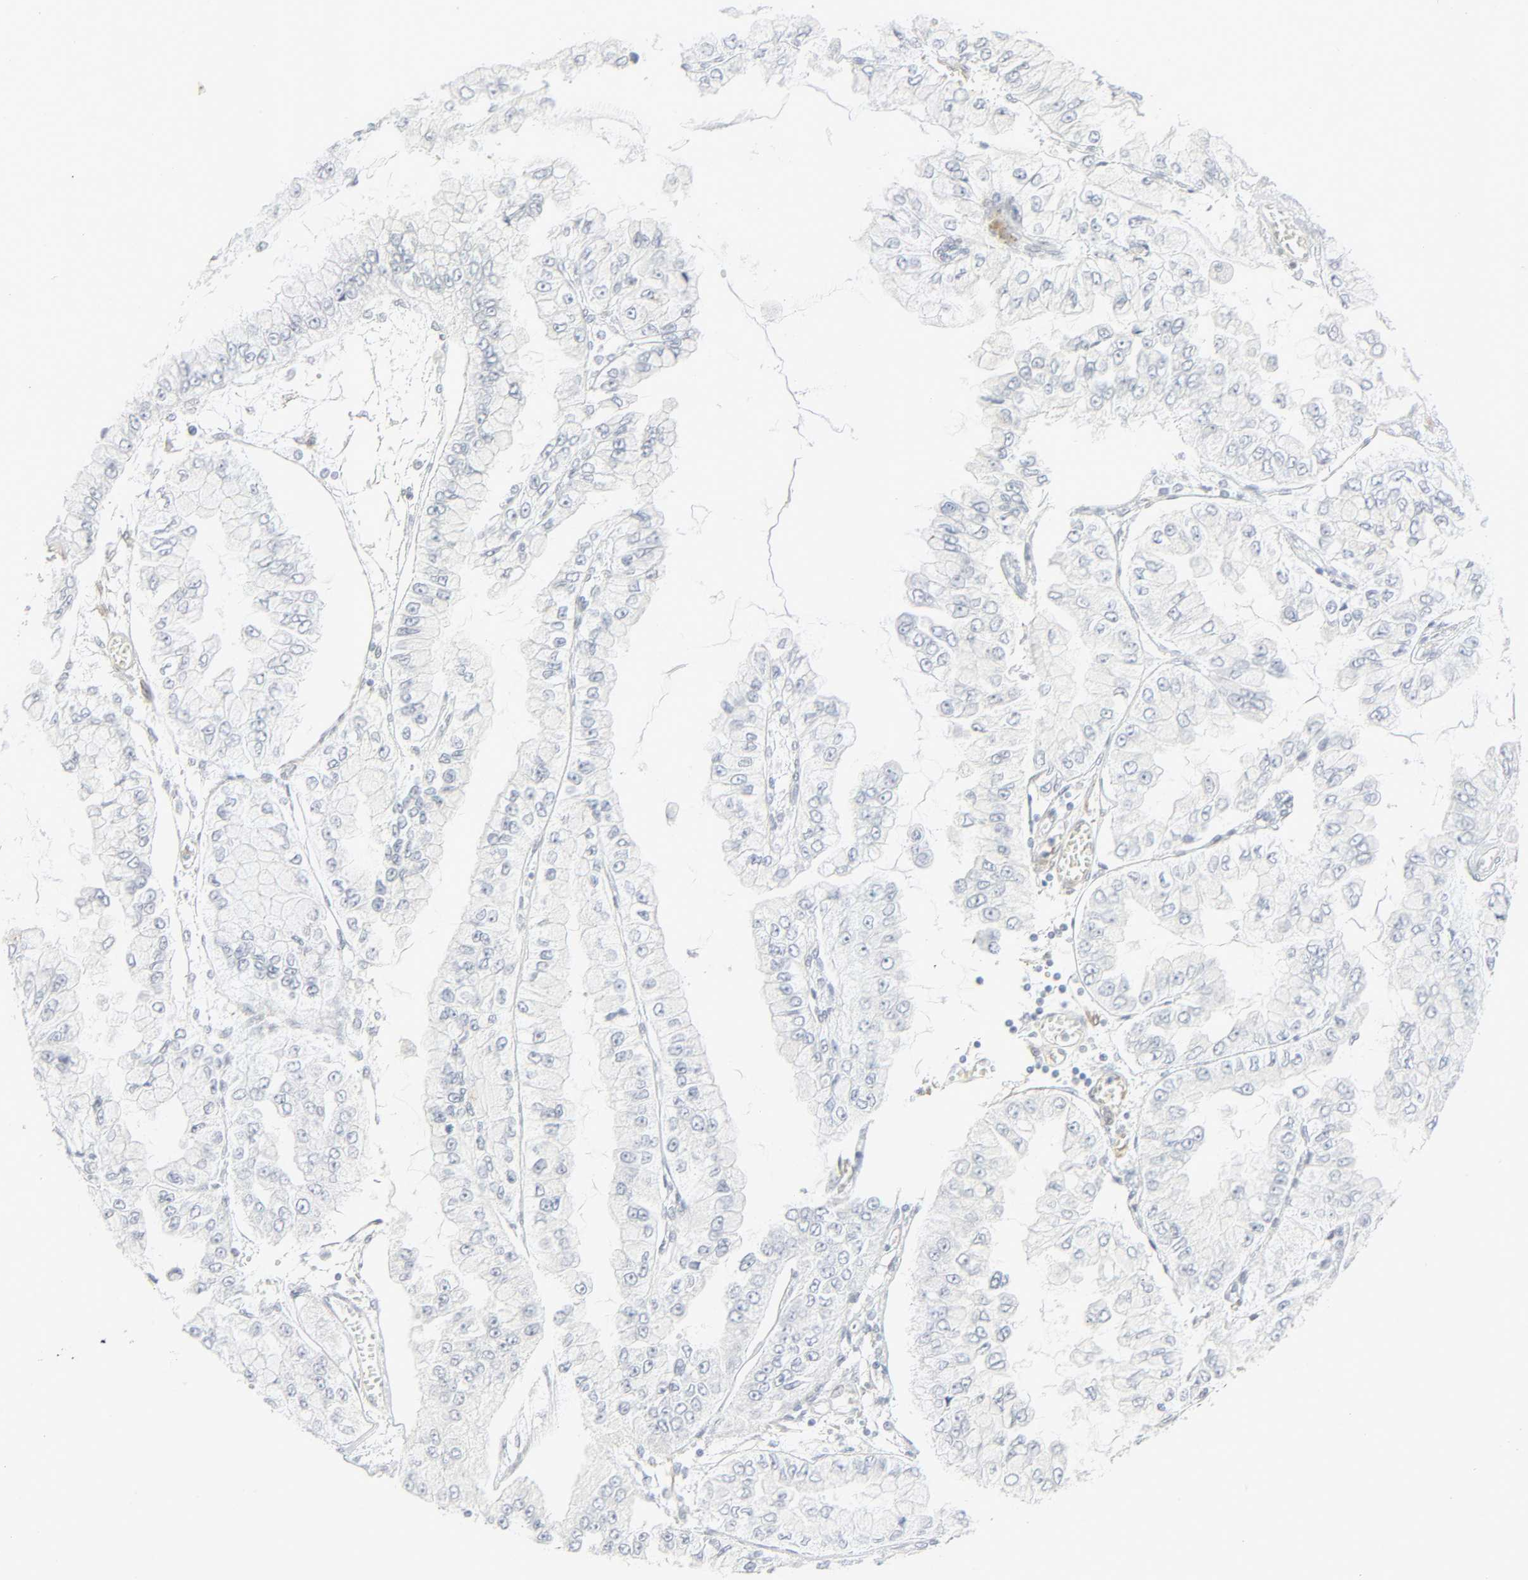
{"staining": {"intensity": "negative", "quantity": "none", "location": "none"}, "tissue": "liver cancer", "cell_type": "Tumor cells", "image_type": "cancer", "snomed": [{"axis": "morphology", "description": "Cholangiocarcinoma"}, {"axis": "topography", "description": "Liver"}], "caption": "Tumor cells are negative for protein expression in human liver cancer.", "gene": "ZBTB16", "patient": {"sex": "female", "age": 79}}